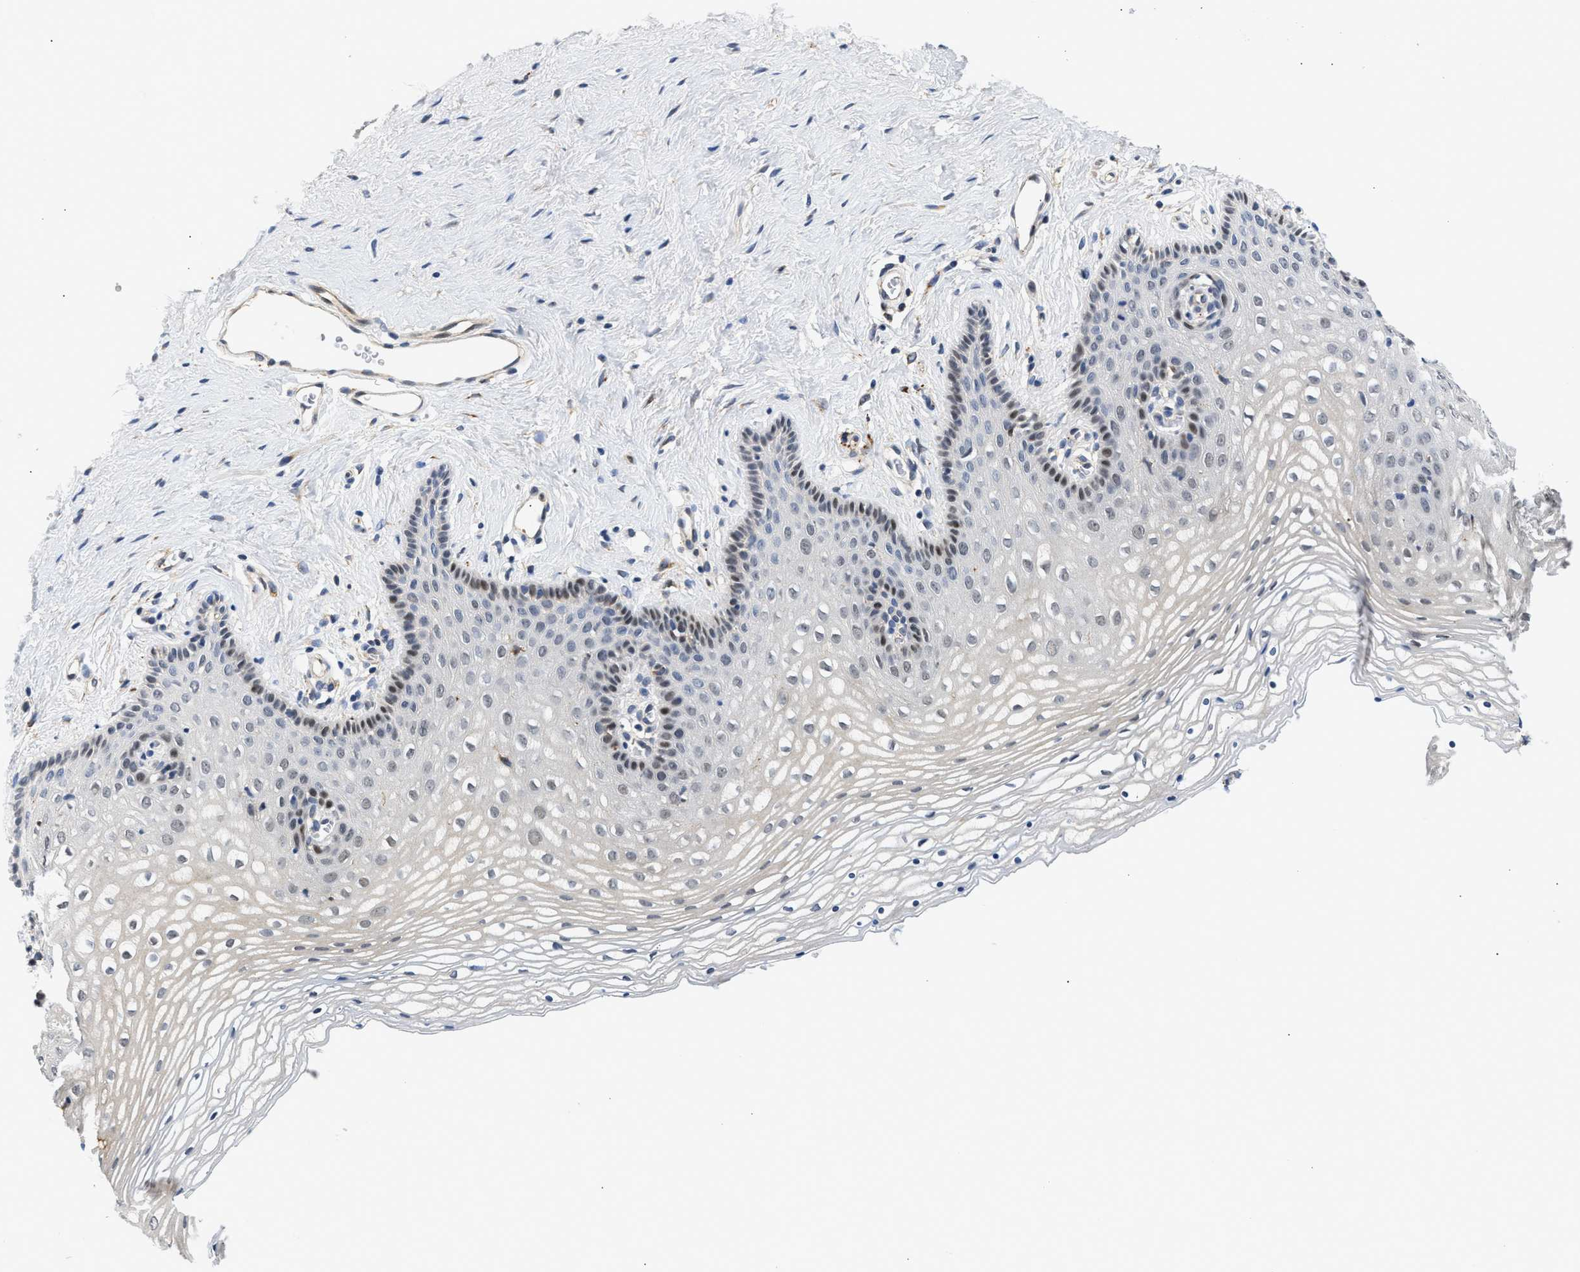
{"staining": {"intensity": "weak", "quantity": "25%-75%", "location": "nuclear"}, "tissue": "vagina", "cell_type": "Squamous epithelial cells", "image_type": "normal", "snomed": [{"axis": "morphology", "description": "Normal tissue, NOS"}, {"axis": "topography", "description": "Vagina"}], "caption": "Protein expression analysis of unremarkable vagina demonstrates weak nuclear positivity in approximately 25%-75% of squamous epithelial cells.", "gene": "PPM1L", "patient": {"sex": "female", "age": 32}}